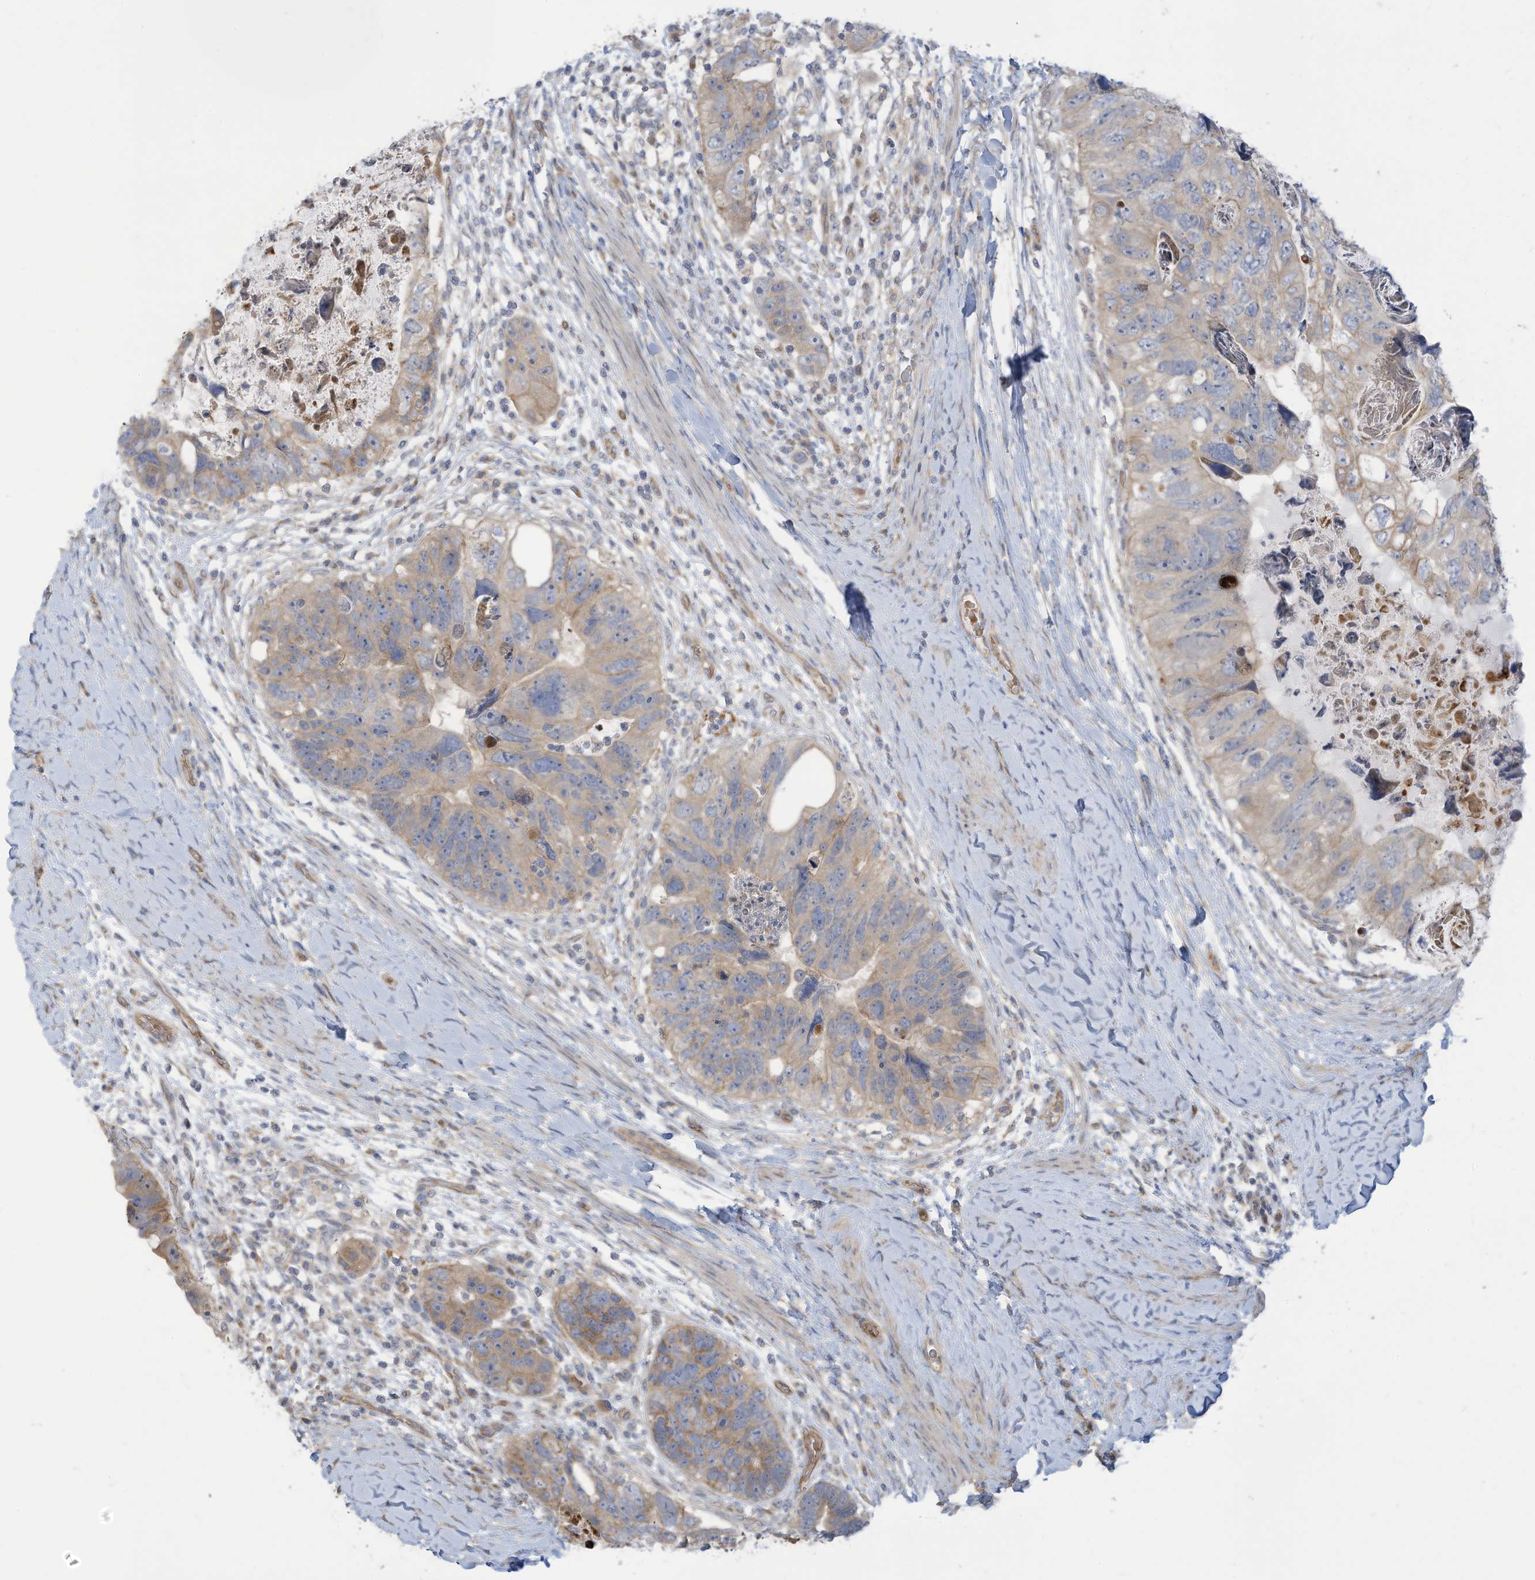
{"staining": {"intensity": "weak", "quantity": "<25%", "location": "cytoplasmic/membranous"}, "tissue": "colorectal cancer", "cell_type": "Tumor cells", "image_type": "cancer", "snomed": [{"axis": "morphology", "description": "Adenocarcinoma, NOS"}, {"axis": "topography", "description": "Rectum"}], "caption": "An IHC micrograph of colorectal adenocarcinoma is shown. There is no staining in tumor cells of colorectal adenocarcinoma.", "gene": "ADAT2", "patient": {"sex": "male", "age": 59}}